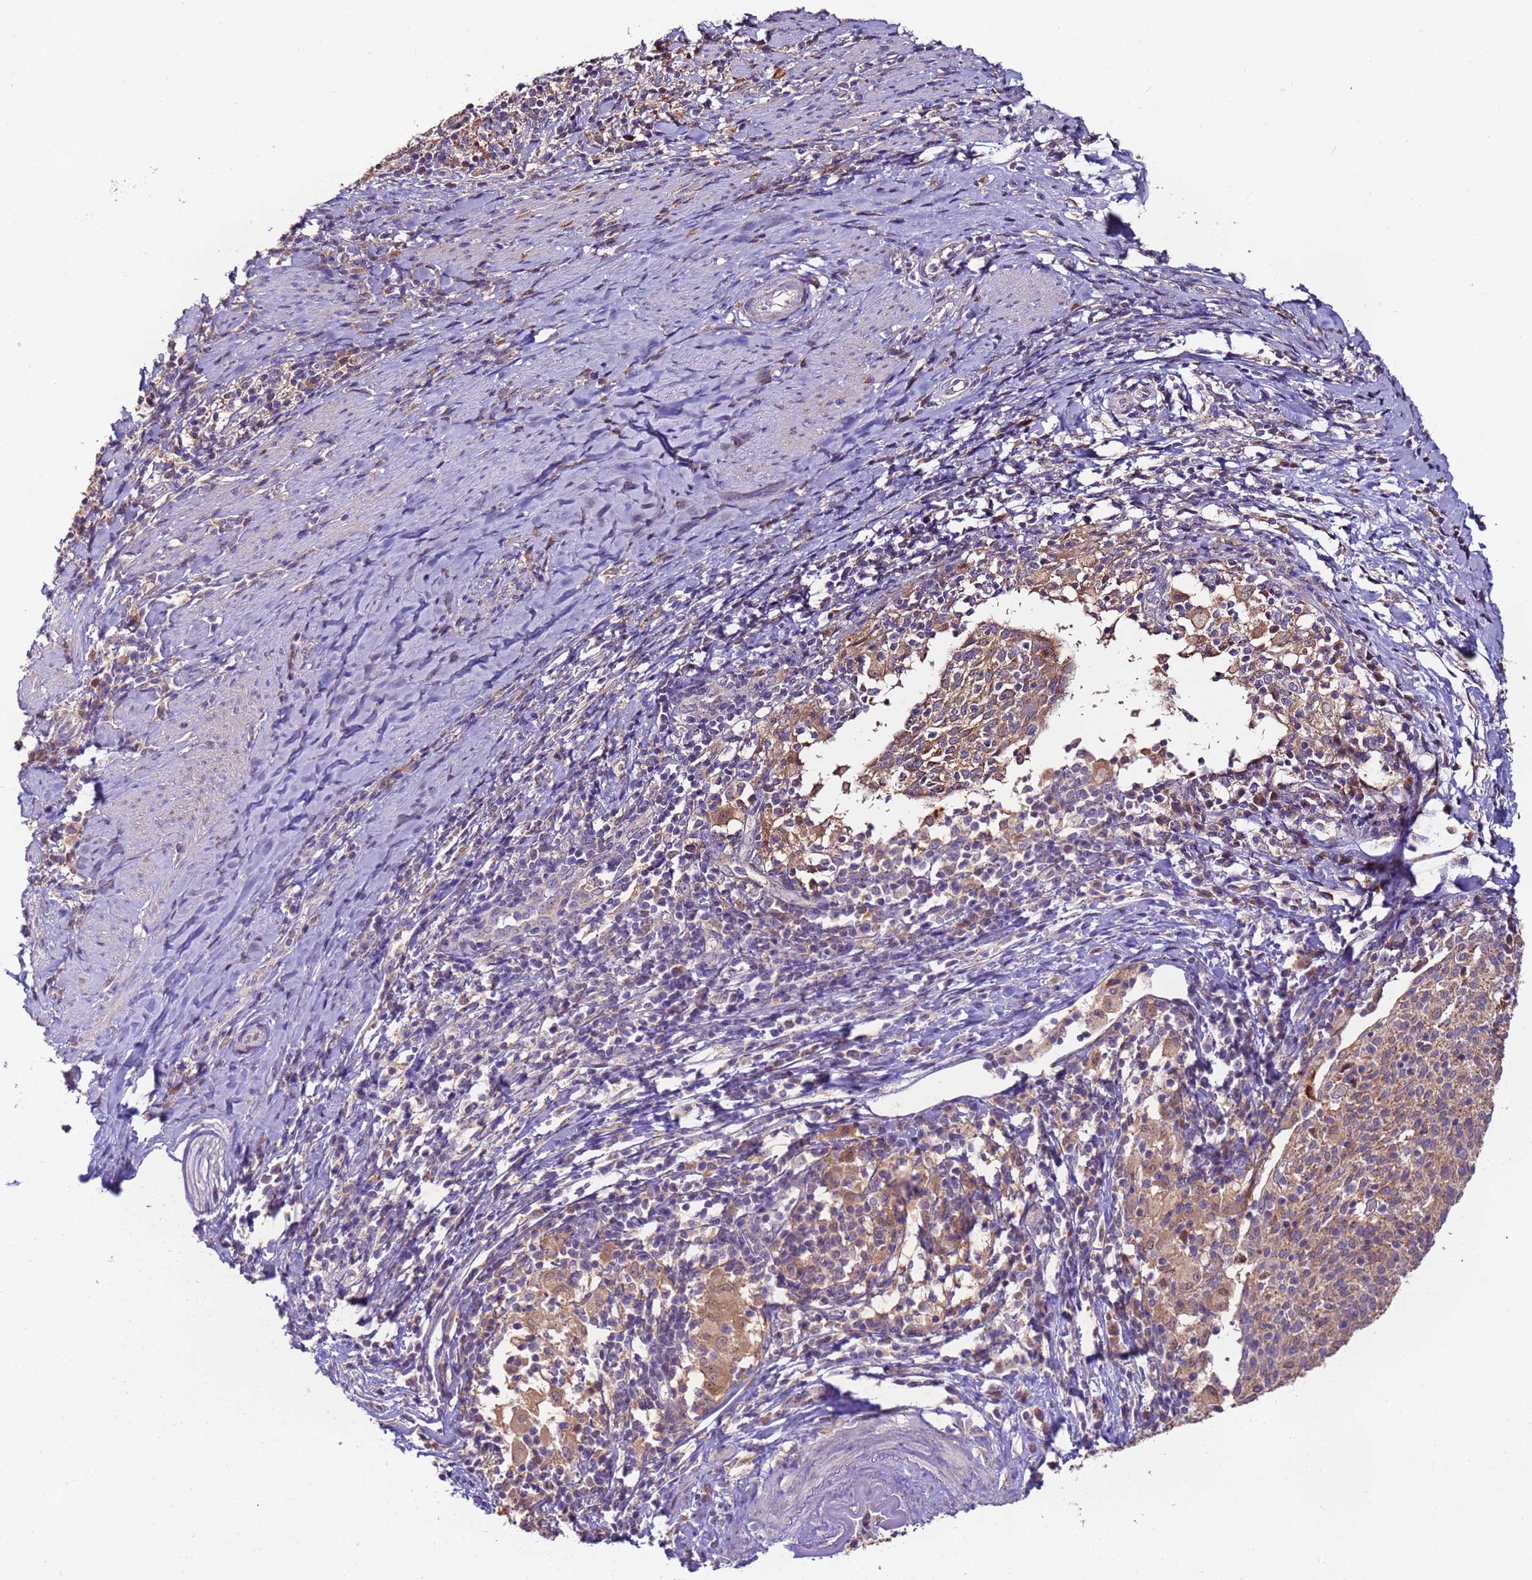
{"staining": {"intensity": "moderate", "quantity": ">75%", "location": "cytoplasmic/membranous"}, "tissue": "cervical cancer", "cell_type": "Tumor cells", "image_type": "cancer", "snomed": [{"axis": "morphology", "description": "Squamous cell carcinoma, NOS"}, {"axis": "topography", "description": "Cervix"}], "caption": "Cervical squamous cell carcinoma tissue exhibits moderate cytoplasmic/membranous positivity in about >75% of tumor cells, visualized by immunohistochemistry.", "gene": "TIGAR", "patient": {"sex": "female", "age": 52}}